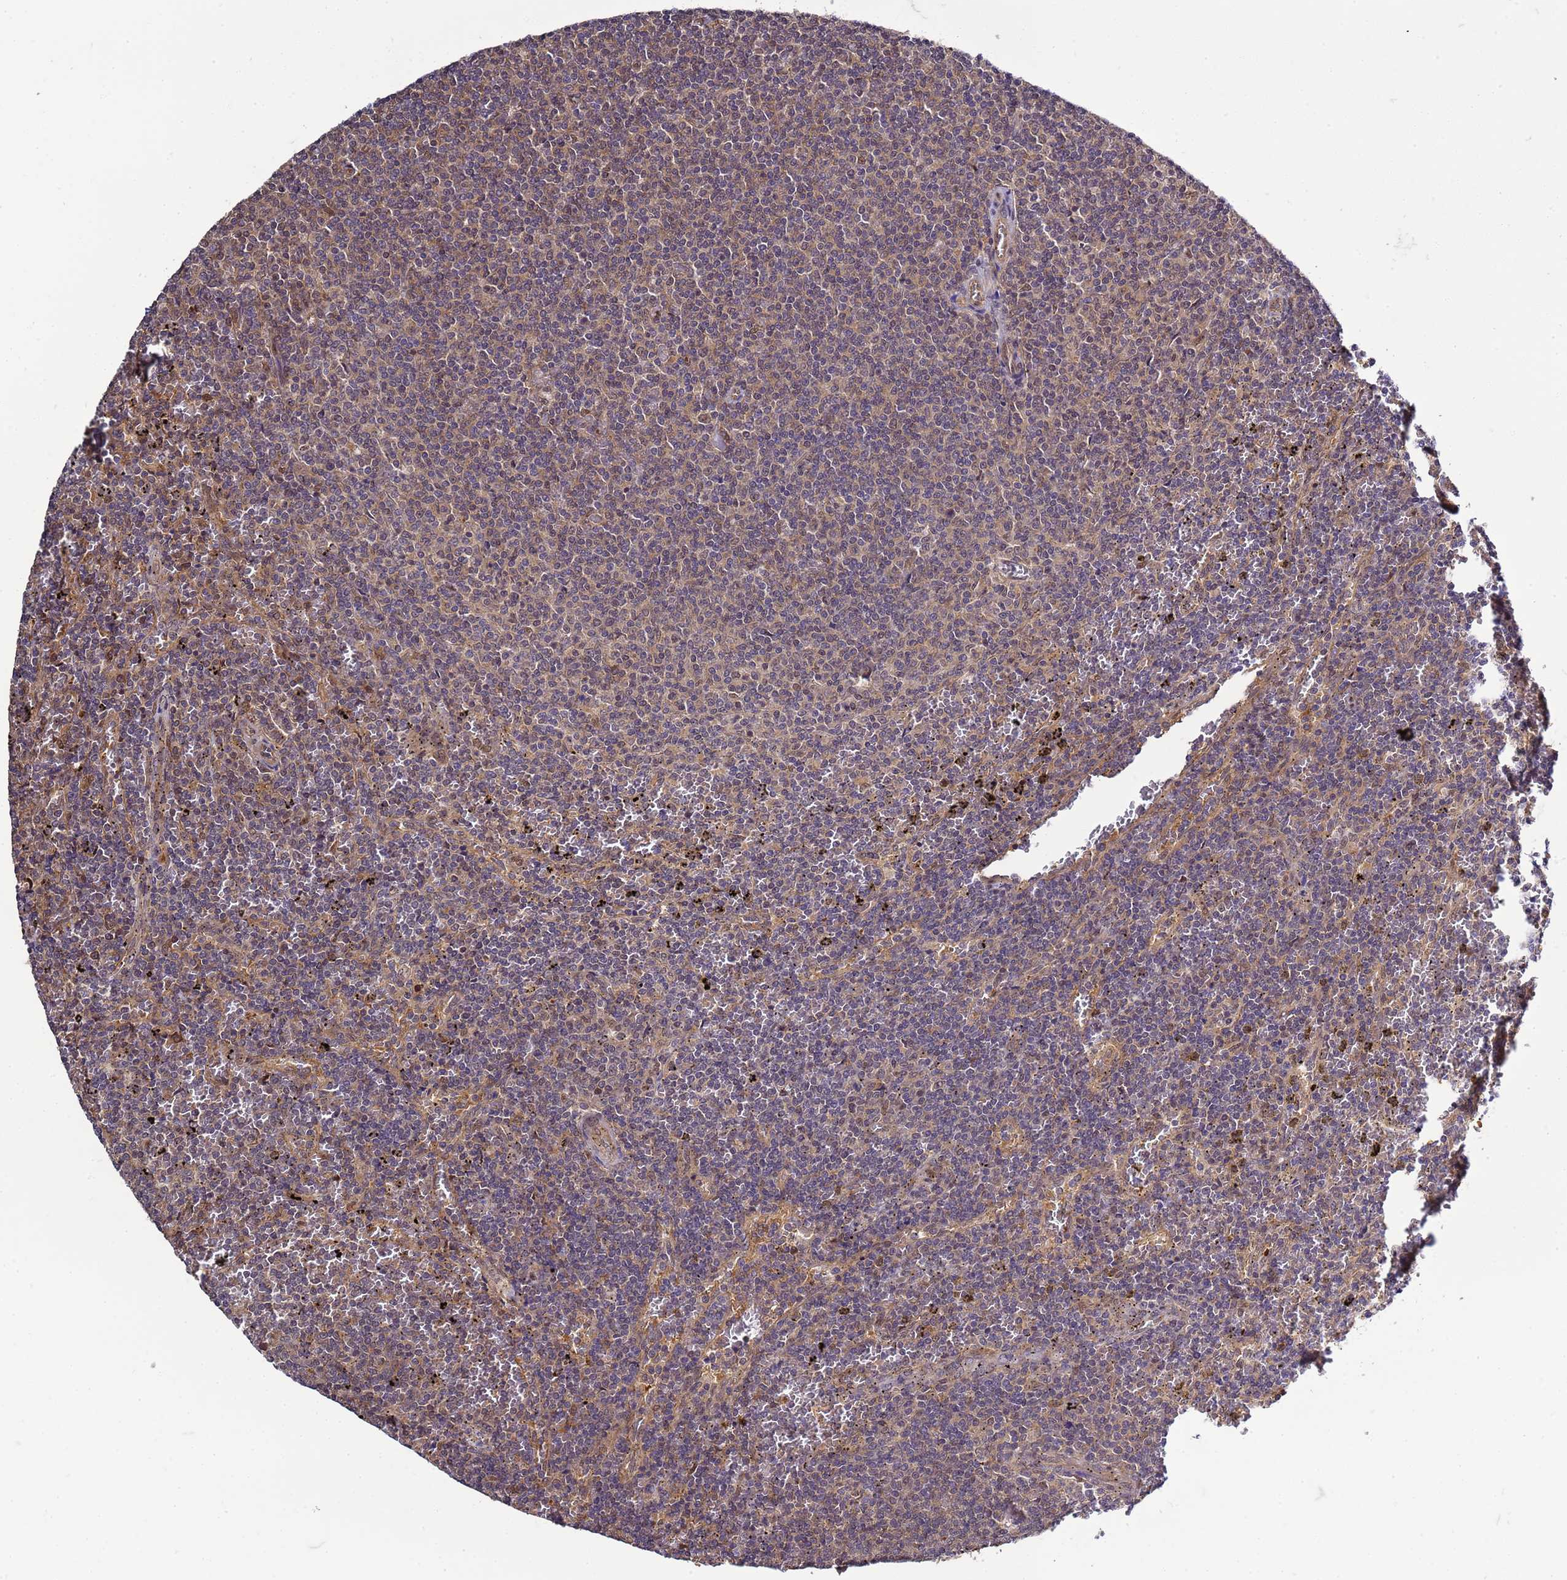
{"staining": {"intensity": "weak", "quantity": "<25%", "location": "nuclear"}, "tissue": "lymphoma", "cell_type": "Tumor cells", "image_type": "cancer", "snomed": [{"axis": "morphology", "description": "Malignant lymphoma, non-Hodgkin's type, Low grade"}, {"axis": "topography", "description": "Spleen"}], "caption": "Tumor cells are negative for protein expression in human lymphoma.", "gene": "GEN1", "patient": {"sex": "female", "age": 50}}